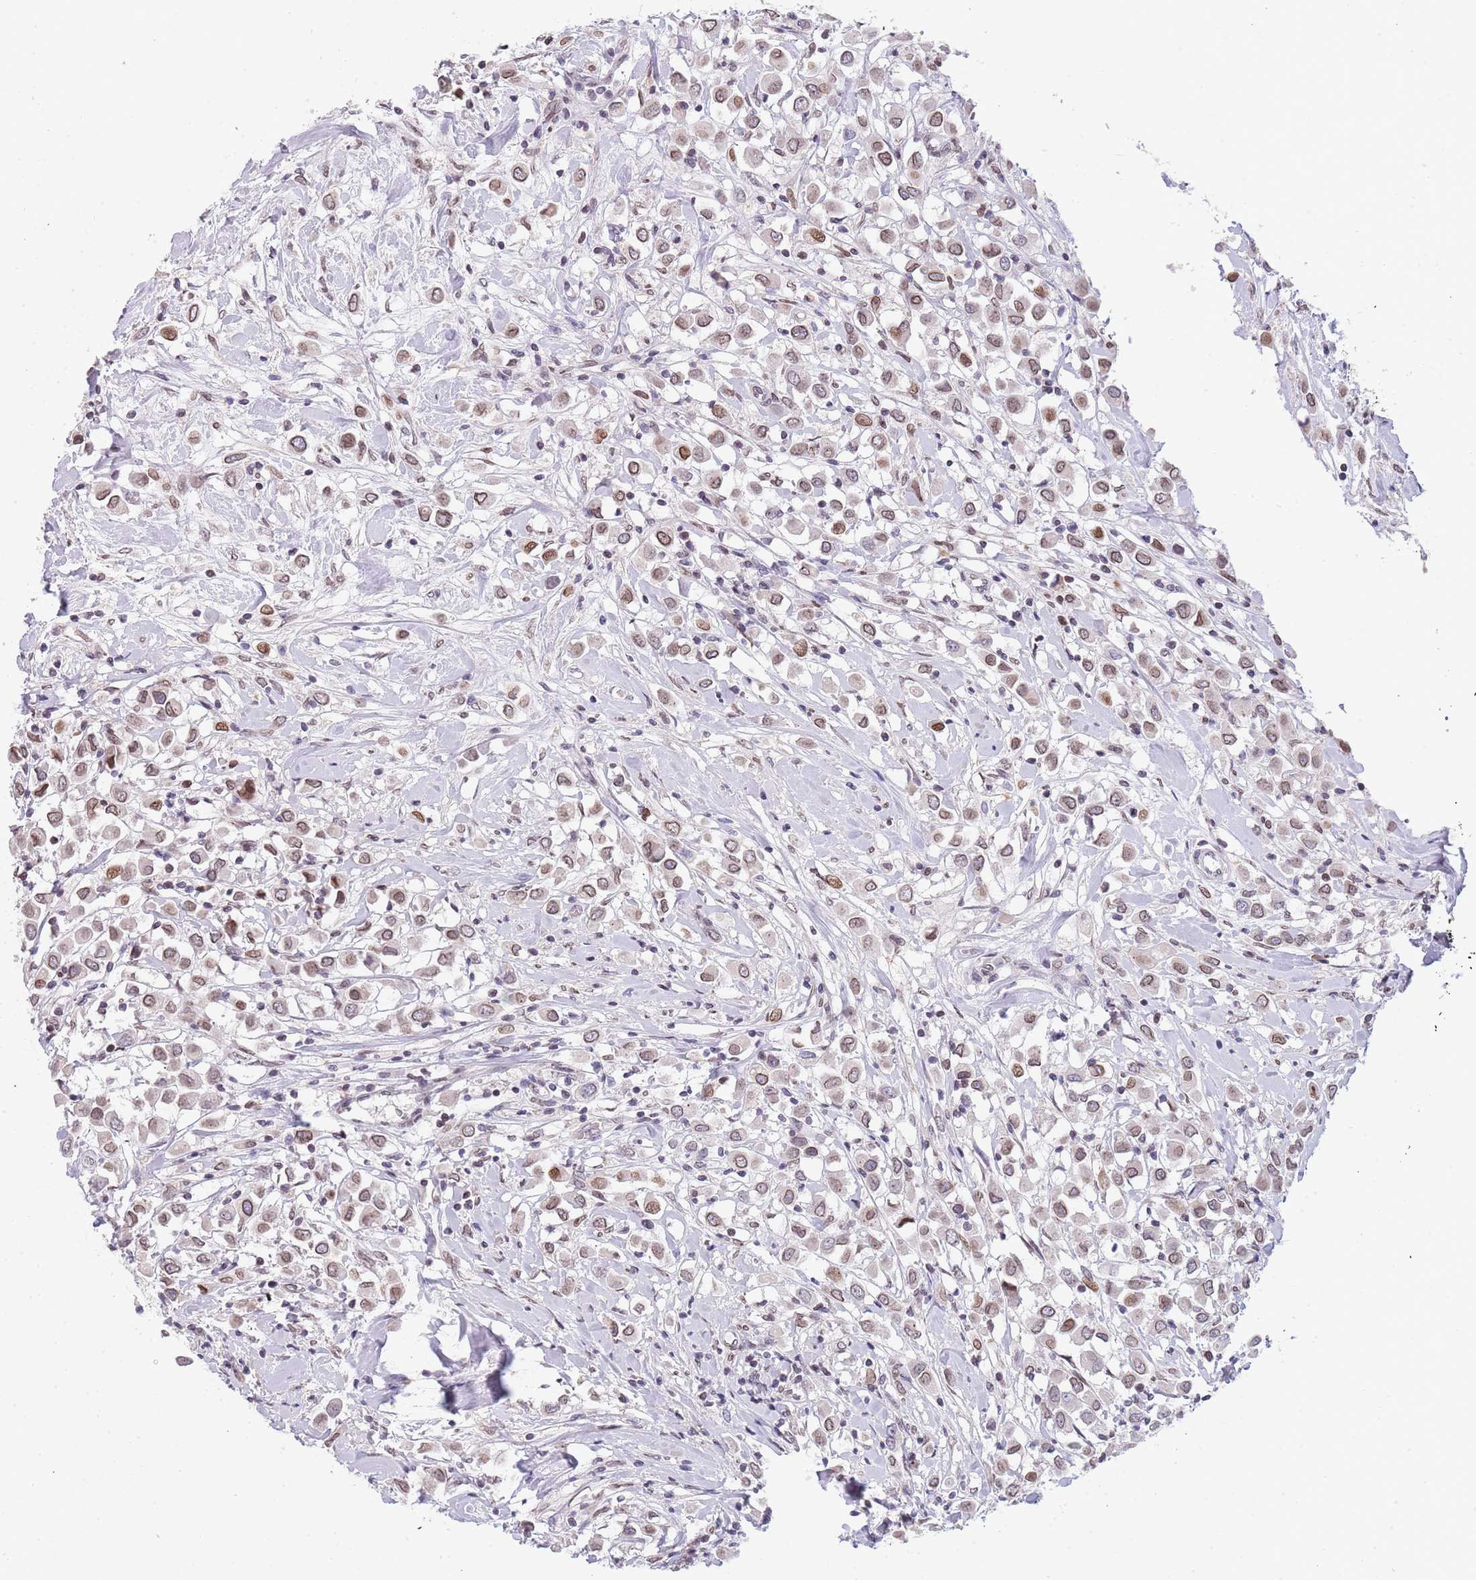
{"staining": {"intensity": "moderate", "quantity": ">75%", "location": "cytoplasmic/membranous,nuclear"}, "tissue": "breast cancer", "cell_type": "Tumor cells", "image_type": "cancer", "snomed": [{"axis": "morphology", "description": "Duct carcinoma"}, {"axis": "topography", "description": "Breast"}], "caption": "An image of human infiltrating ductal carcinoma (breast) stained for a protein shows moderate cytoplasmic/membranous and nuclear brown staining in tumor cells. (IHC, brightfield microscopy, high magnification).", "gene": "KLHDC2", "patient": {"sex": "female", "age": 61}}